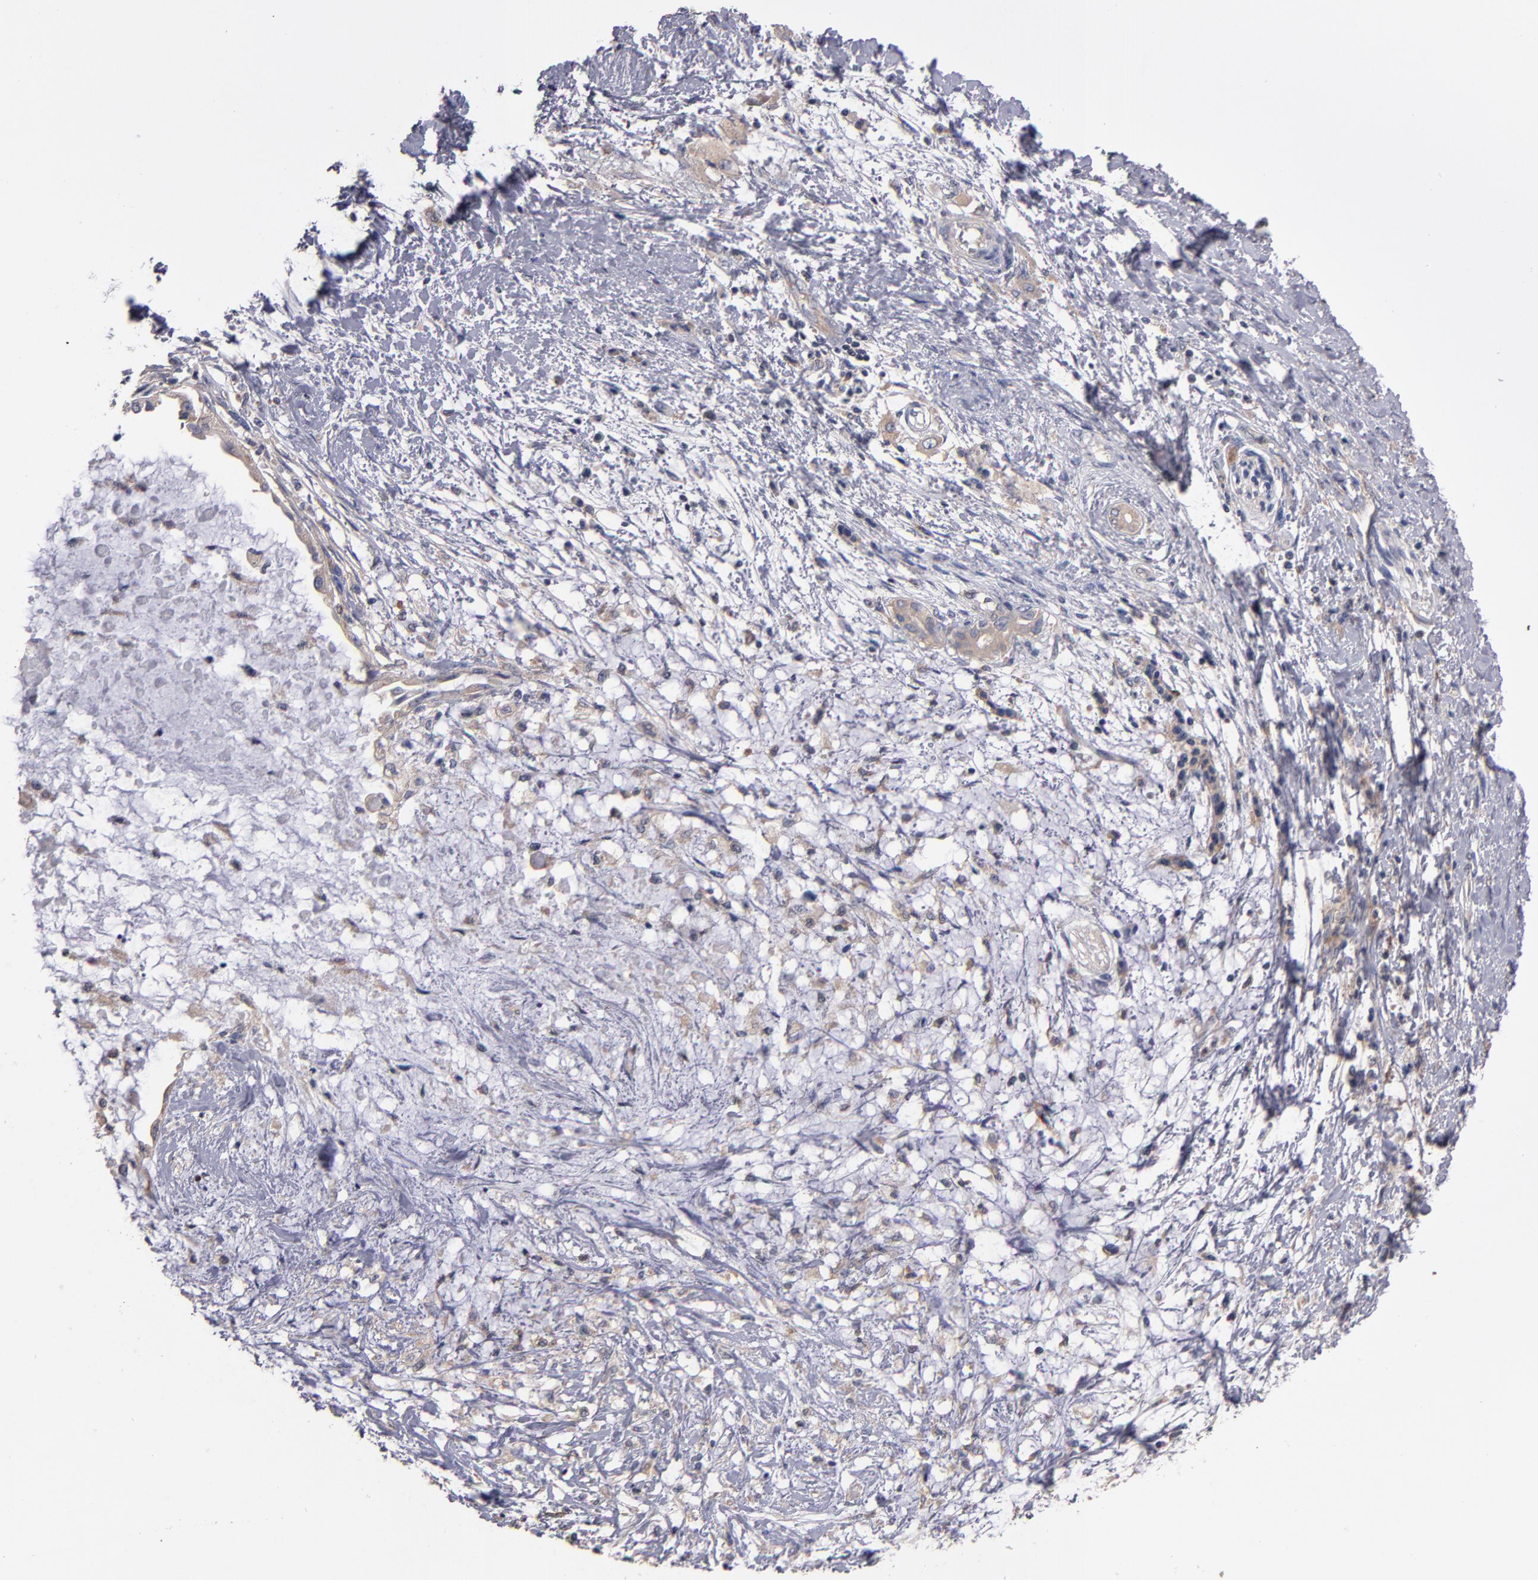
{"staining": {"intensity": "weak", "quantity": ">75%", "location": "cytoplasmic/membranous"}, "tissue": "pancreatic cancer", "cell_type": "Tumor cells", "image_type": "cancer", "snomed": [{"axis": "morphology", "description": "Adenocarcinoma, NOS"}, {"axis": "topography", "description": "Pancreas"}], "caption": "An immunohistochemistry (IHC) image of tumor tissue is shown. Protein staining in brown shows weak cytoplasmic/membranous positivity in pancreatic adenocarcinoma within tumor cells.", "gene": "DACT1", "patient": {"sex": "female", "age": 64}}